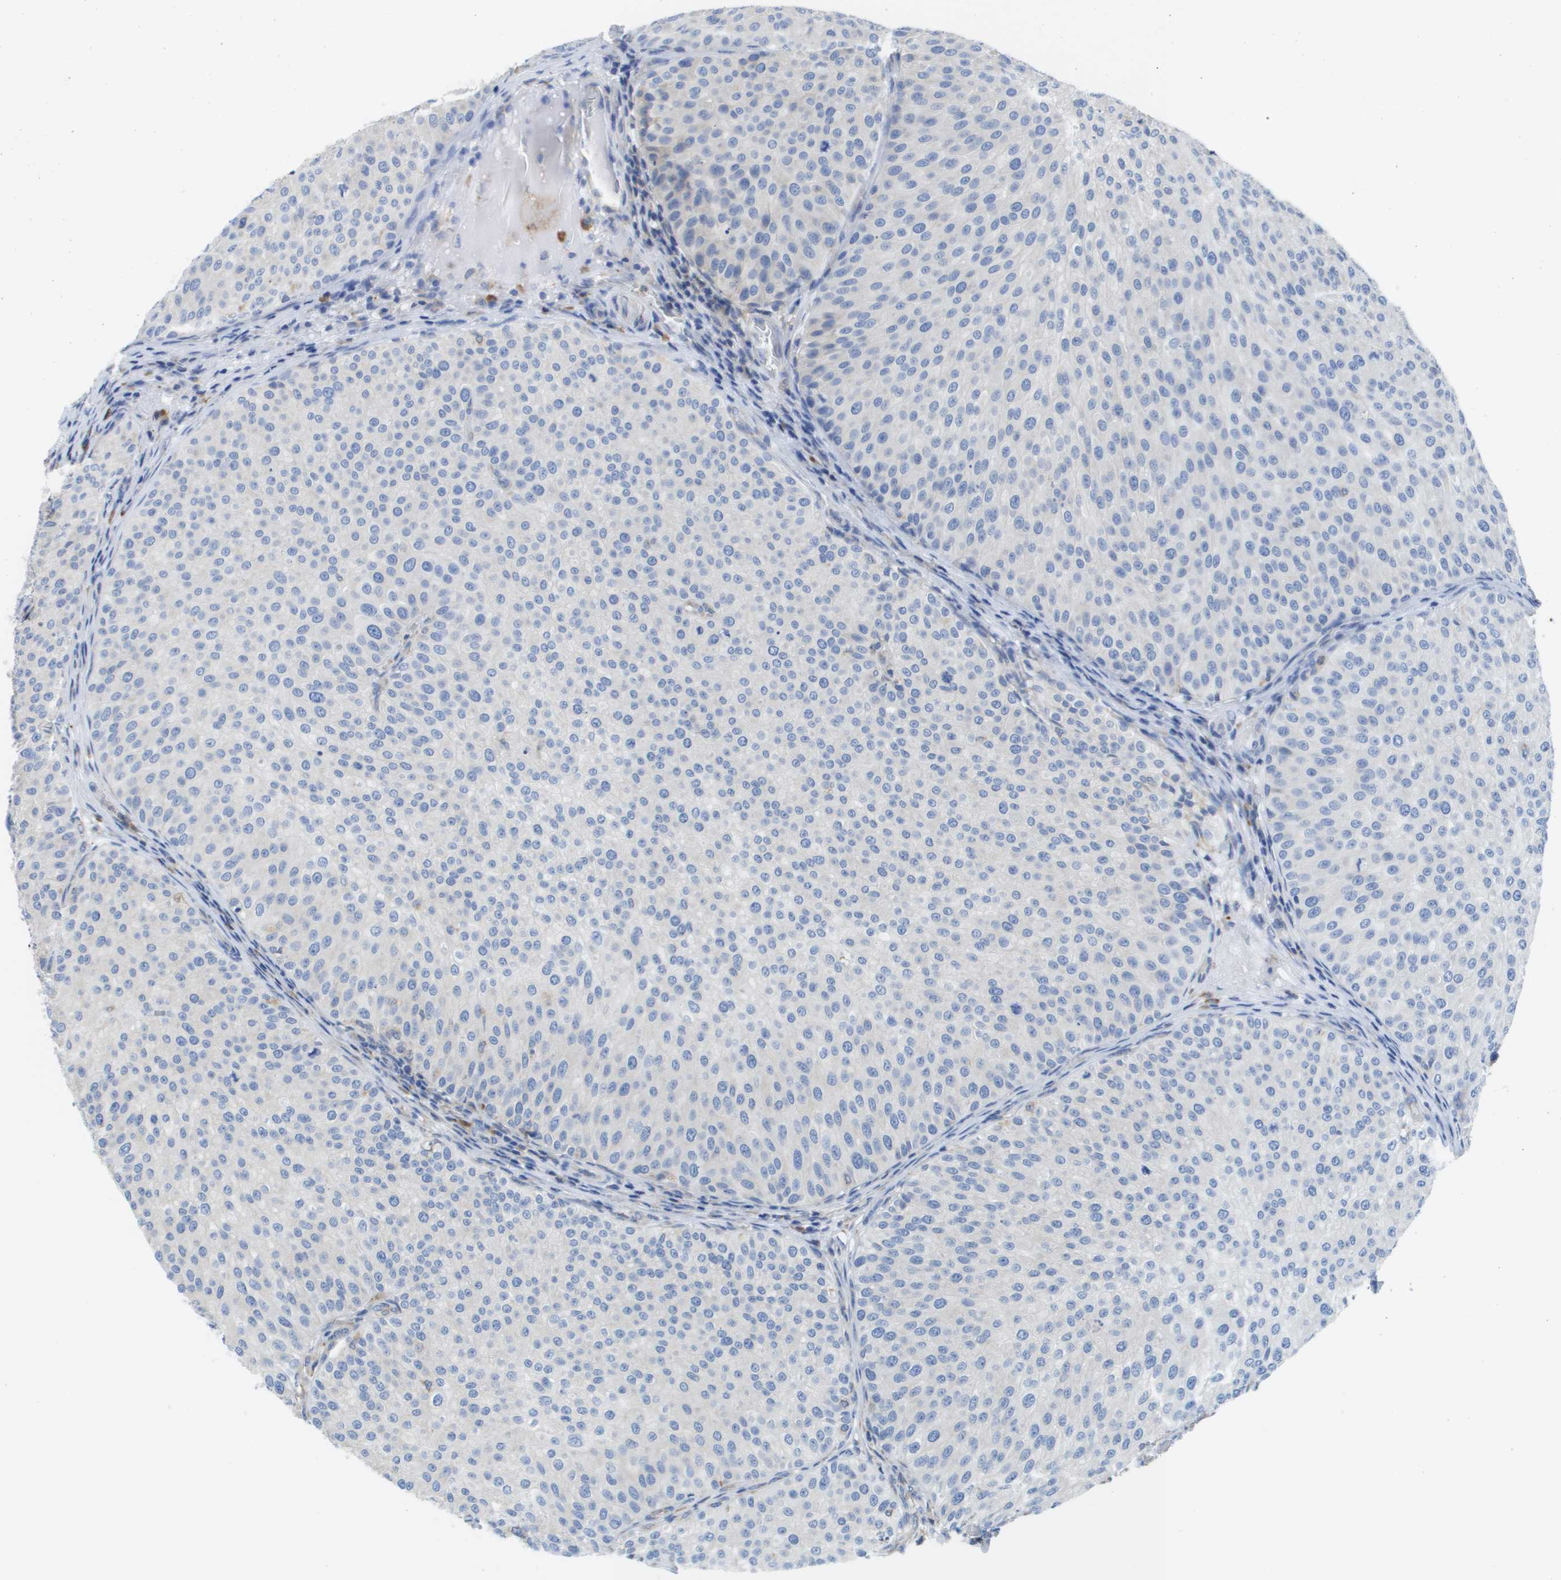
{"staining": {"intensity": "negative", "quantity": "none", "location": "none"}, "tissue": "urothelial cancer", "cell_type": "Tumor cells", "image_type": "cancer", "snomed": [{"axis": "morphology", "description": "Urothelial carcinoma, Low grade"}, {"axis": "topography", "description": "Smooth muscle"}, {"axis": "topography", "description": "Urinary bladder"}], "caption": "Micrograph shows no significant protein staining in tumor cells of urothelial cancer.", "gene": "SDR42E1", "patient": {"sex": "male", "age": 60}}